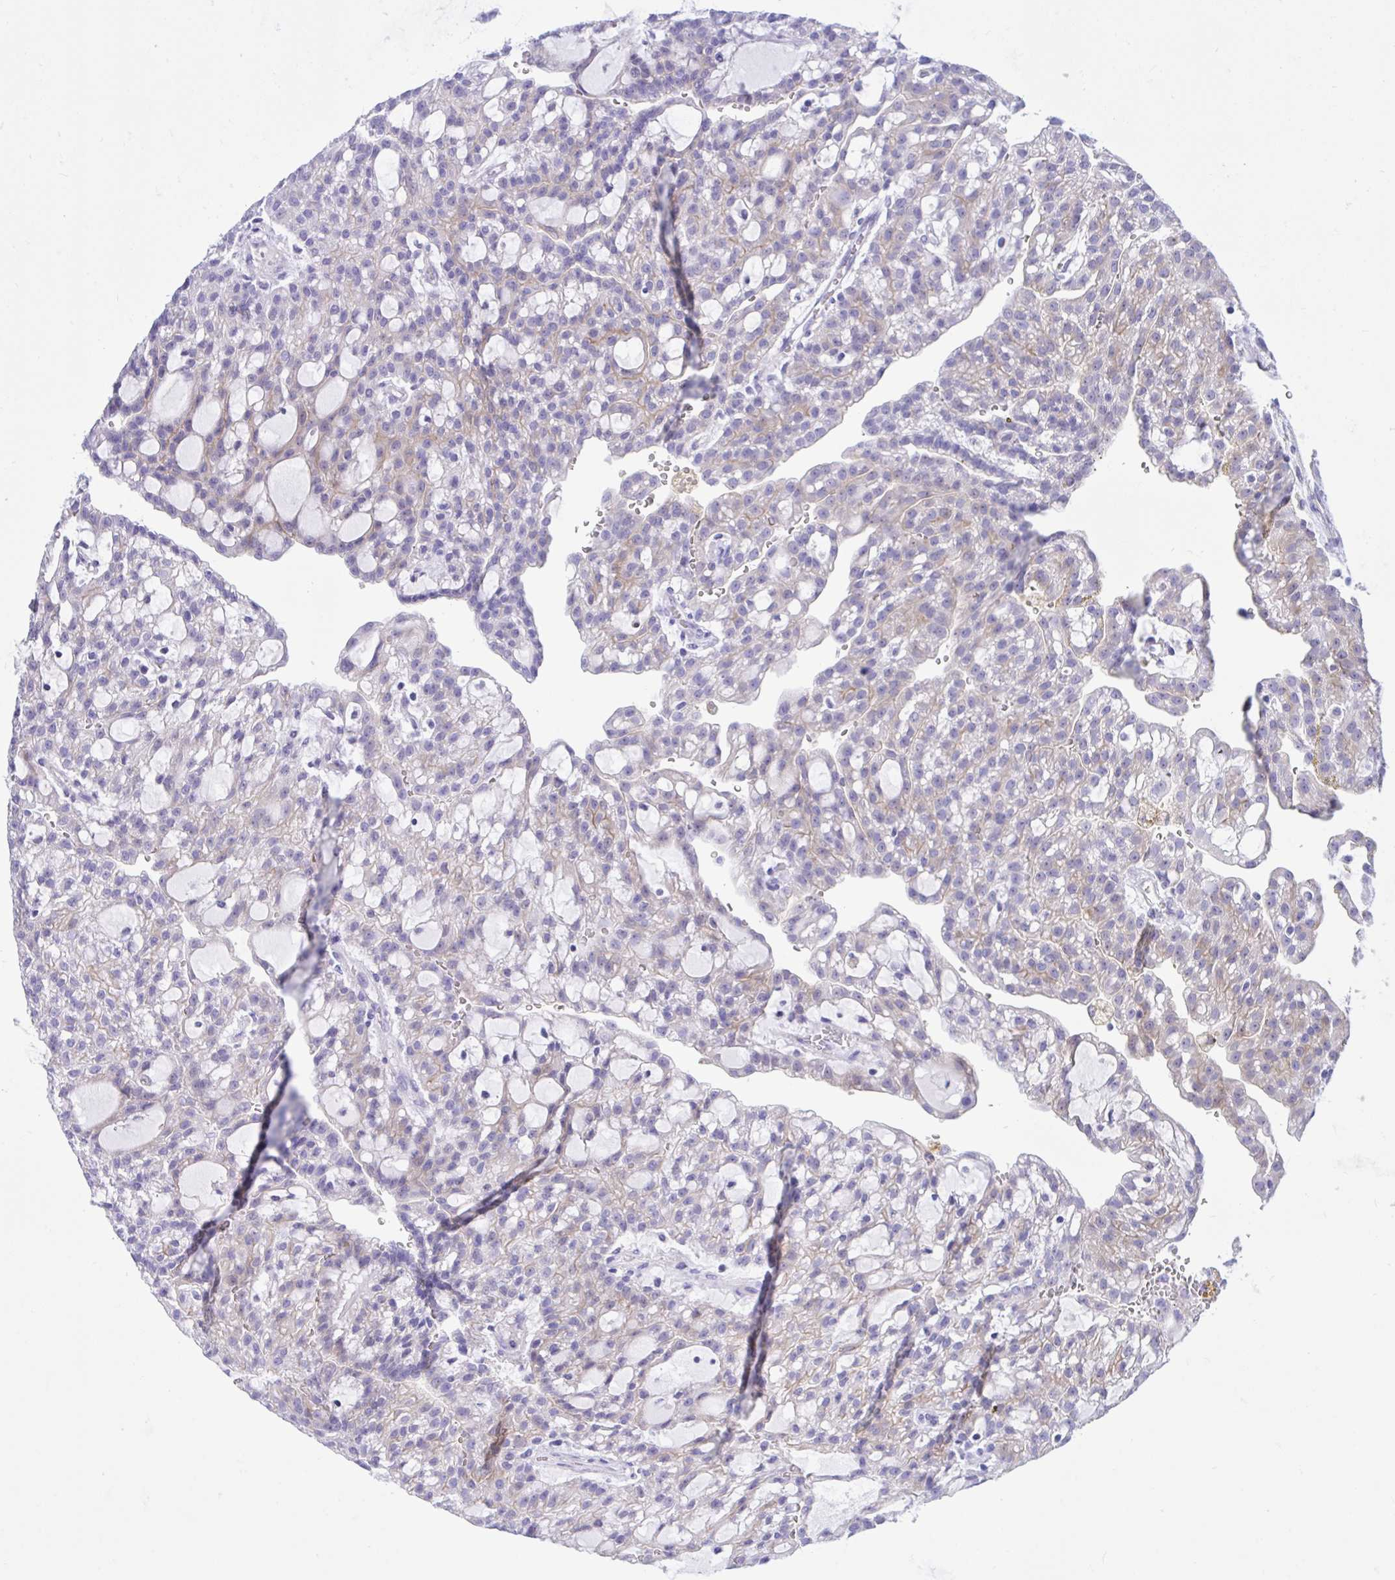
{"staining": {"intensity": "weak", "quantity": "<25%", "location": "cytoplasmic/membranous"}, "tissue": "renal cancer", "cell_type": "Tumor cells", "image_type": "cancer", "snomed": [{"axis": "morphology", "description": "Adenocarcinoma, NOS"}, {"axis": "topography", "description": "Kidney"}], "caption": "Immunohistochemistry micrograph of neoplastic tissue: renal cancer stained with DAB reveals no significant protein positivity in tumor cells.", "gene": "BEX5", "patient": {"sex": "male", "age": 63}}